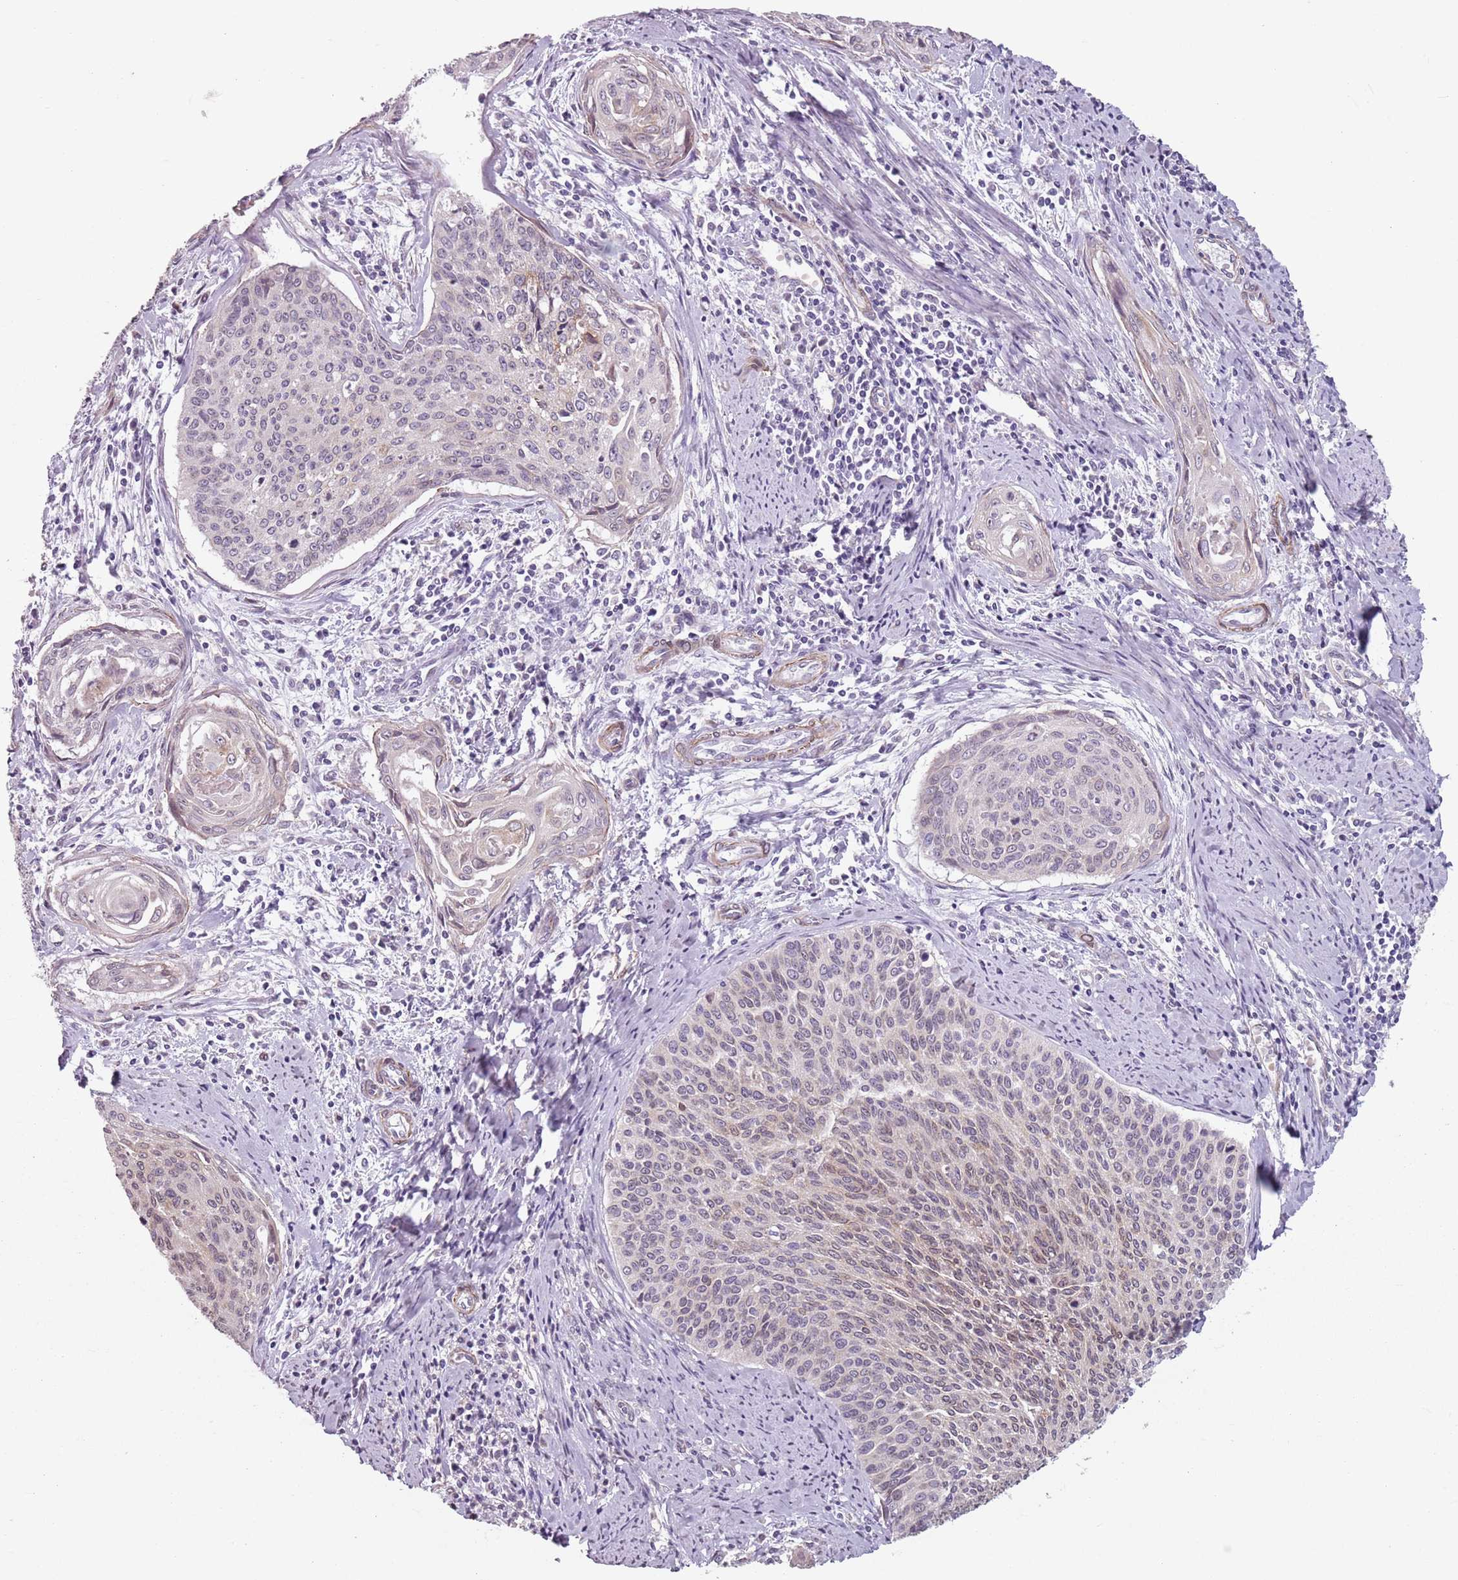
{"staining": {"intensity": "weak", "quantity": "<25%", "location": "cytoplasmic/membranous"}, "tissue": "cervical cancer", "cell_type": "Tumor cells", "image_type": "cancer", "snomed": [{"axis": "morphology", "description": "Squamous cell carcinoma, NOS"}, {"axis": "topography", "description": "Cervix"}], "caption": "High magnification brightfield microscopy of cervical cancer (squamous cell carcinoma) stained with DAB (3,3'-diaminobenzidine) (brown) and counterstained with hematoxylin (blue): tumor cells show no significant positivity.", "gene": "TMC4", "patient": {"sex": "female", "age": 55}}